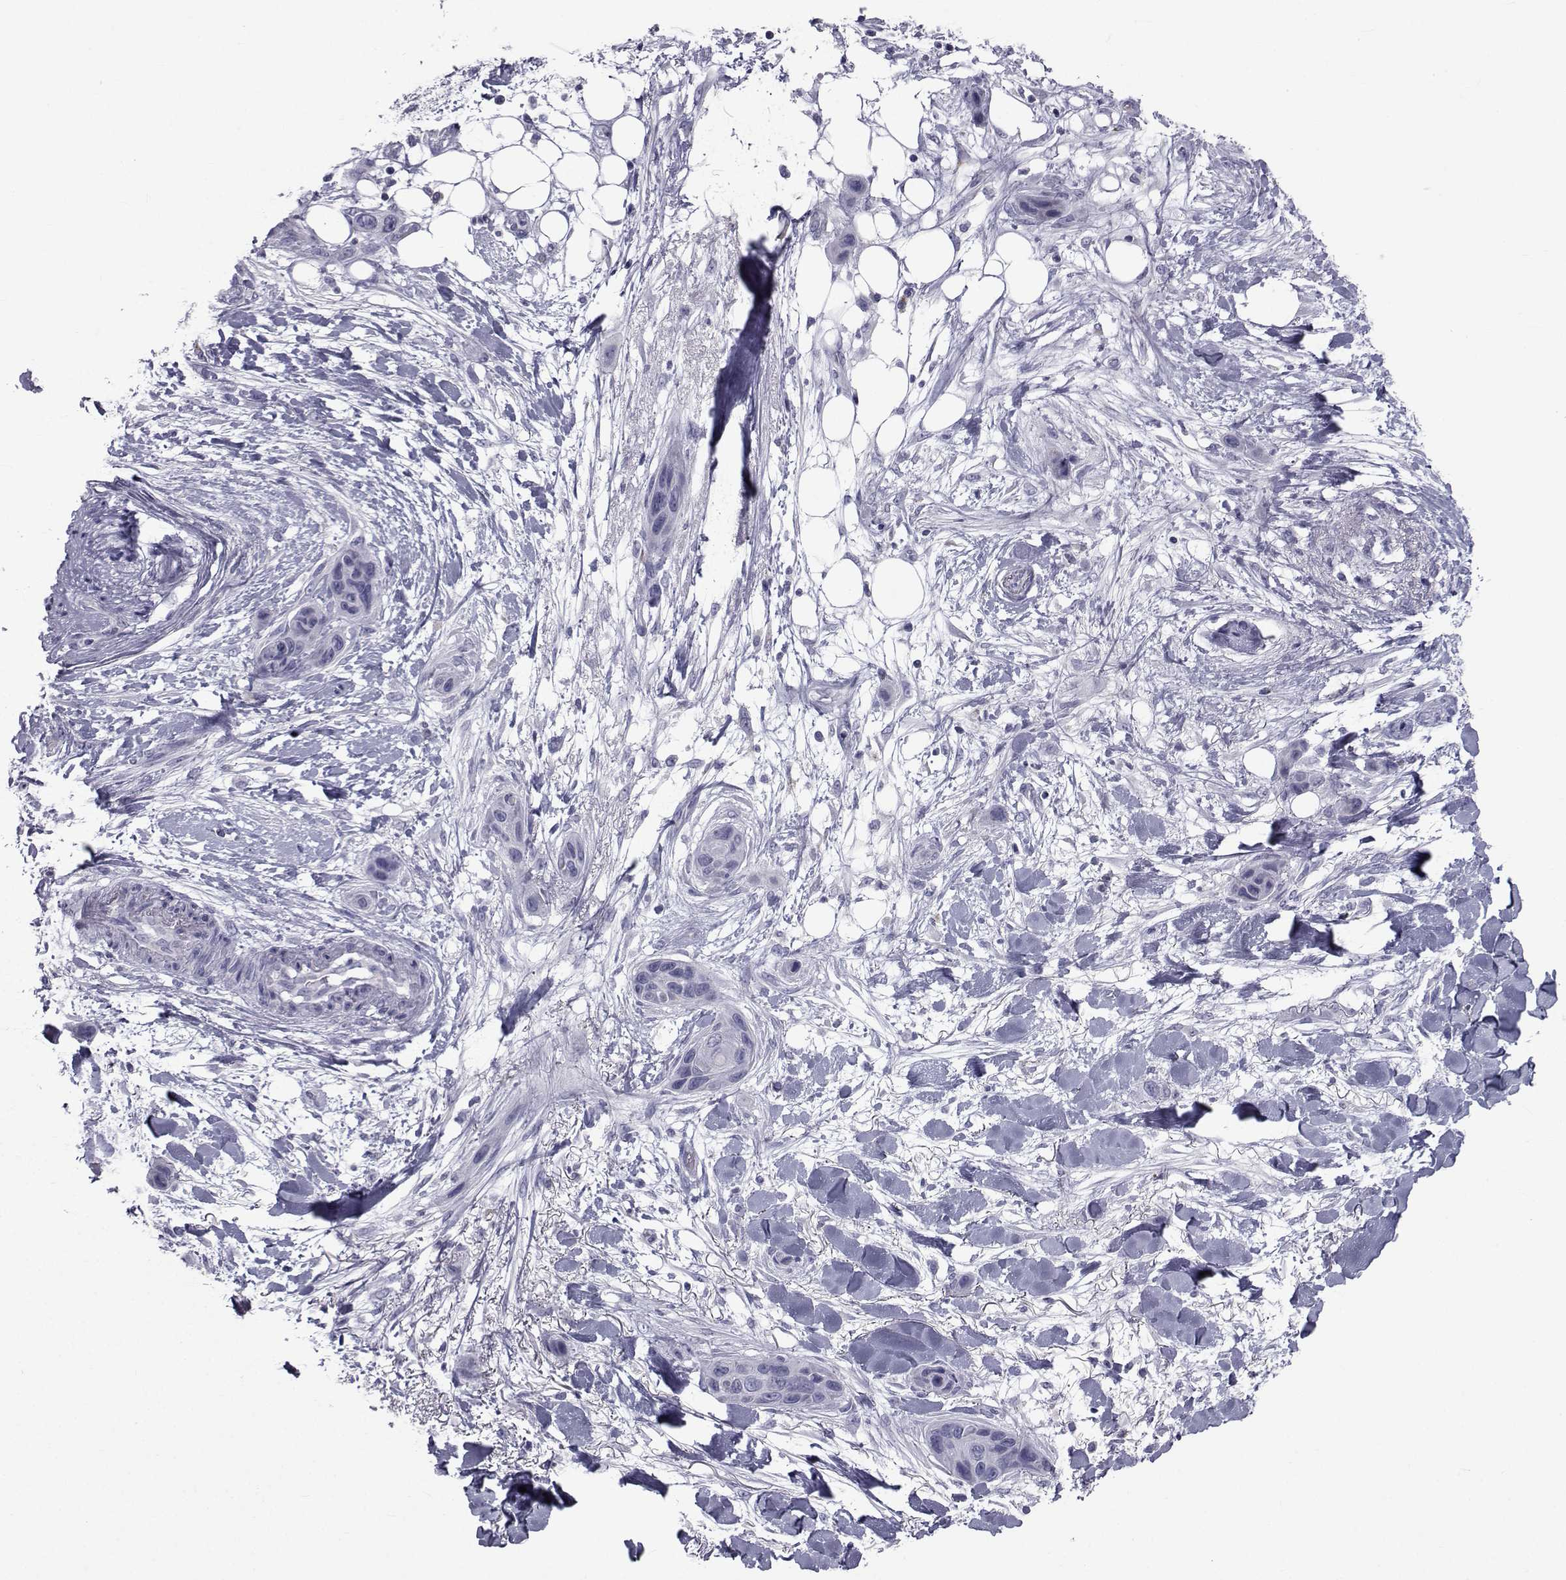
{"staining": {"intensity": "negative", "quantity": "none", "location": "none"}, "tissue": "skin cancer", "cell_type": "Tumor cells", "image_type": "cancer", "snomed": [{"axis": "morphology", "description": "Squamous cell carcinoma, NOS"}, {"axis": "topography", "description": "Skin"}], "caption": "The photomicrograph demonstrates no staining of tumor cells in squamous cell carcinoma (skin).", "gene": "FDXR", "patient": {"sex": "male", "age": 79}}